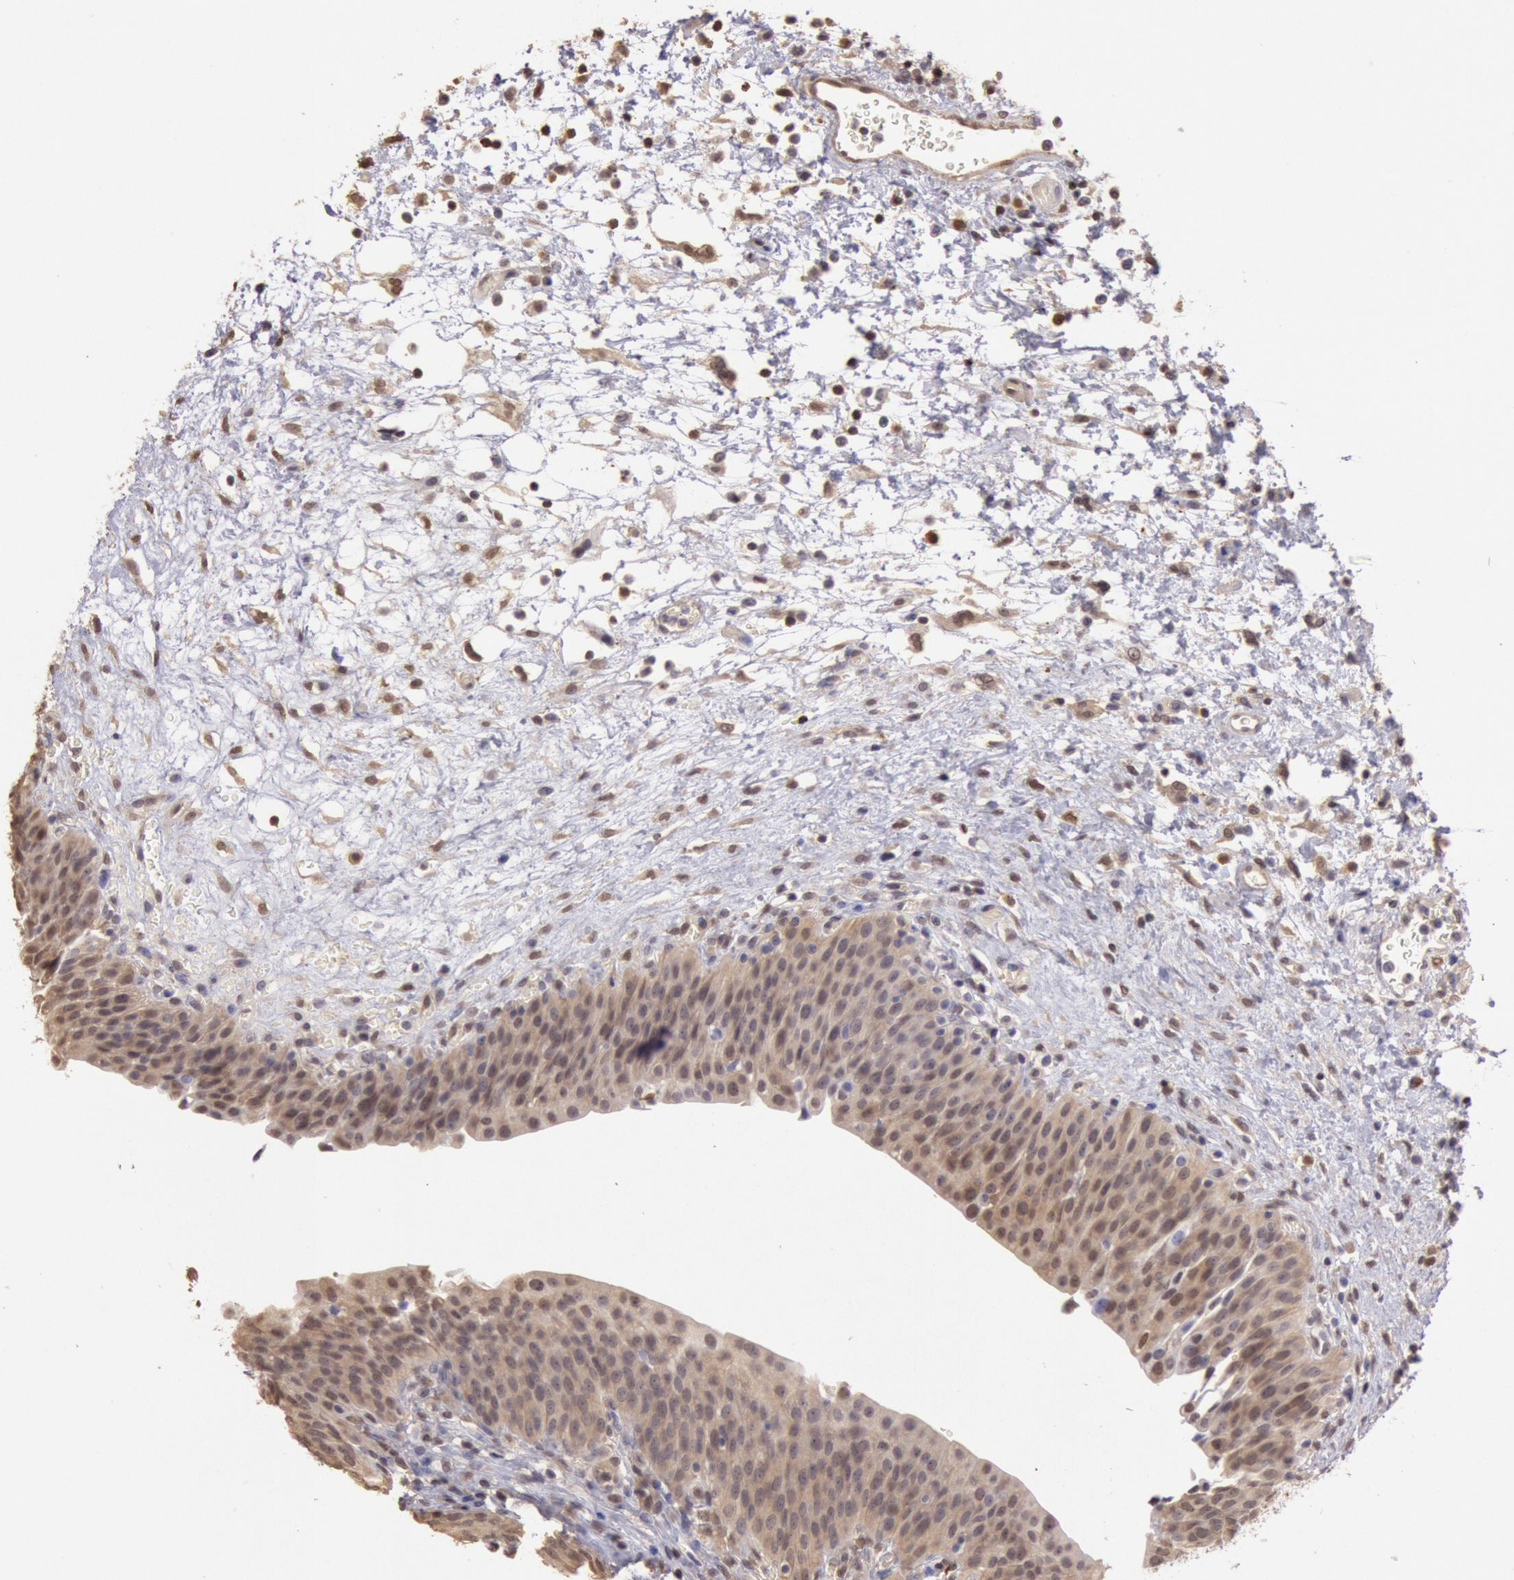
{"staining": {"intensity": "weak", "quantity": "25%-75%", "location": "cytoplasmic/membranous,nuclear"}, "tissue": "urinary bladder", "cell_type": "Urothelial cells", "image_type": "normal", "snomed": [{"axis": "morphology", "description": "Normal tissue, NOS"}, {"axis": "topography", "description": "Smooth muscle"}, {"axis": "topography", "description": "Urinary bladder"}], "caption": "Urinary bladder stained with DAB (3,3'-diaminobenzidine) IHC exhibits low levels of weak cytoplasmic/membranous,nuclear expression in about 25%-75% of urothelial cells. The protein is shown in brown color, while the nuclei are stained blue.", "gene": "SOD1", "patient": {"sex": "male", "age": 35}}